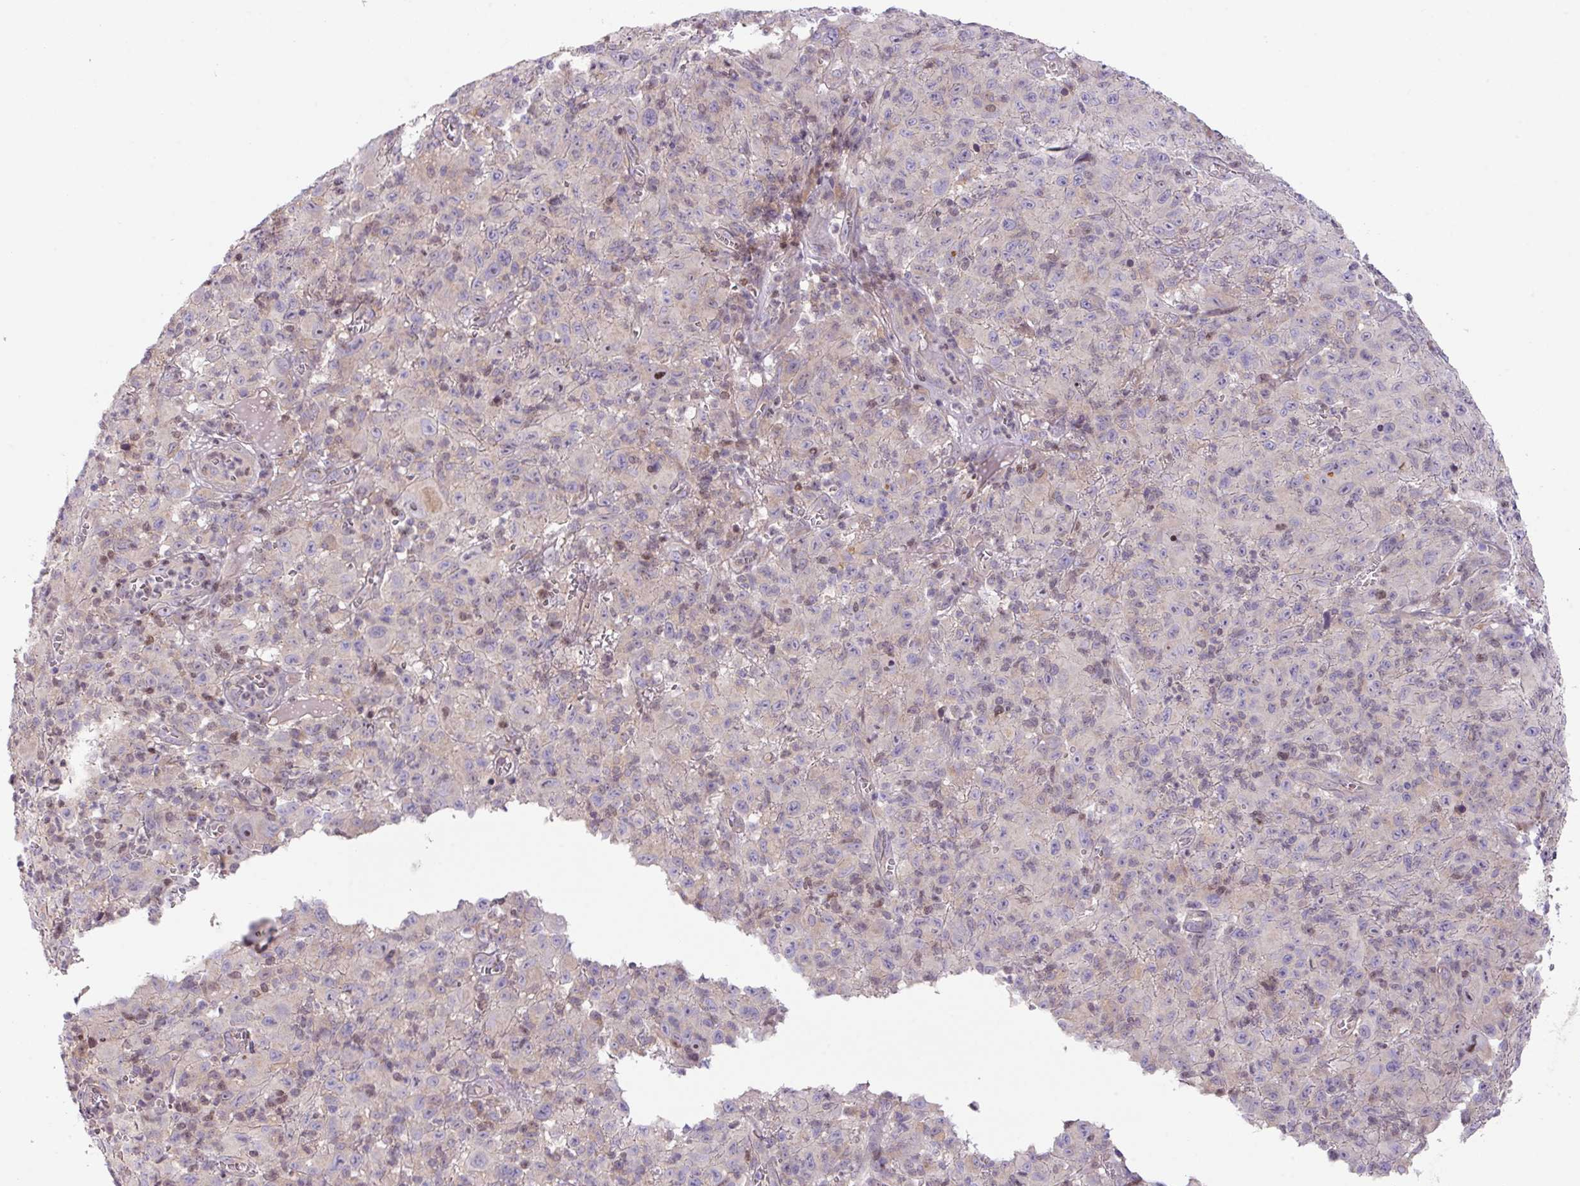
{"staining": {"intensity": "negative", "quantity": "none", "location": "none"}, "tissue": "melanoma", "cell_type": "Tumor cells", "image_type": "cancer", "snomed": [{"axis": "morphology", "description": "Malignant melanoma, NOS"}, {"axis": "topography", "description": "Skin"}], "caption": "Tumor cells show no significant protein expression in malignant melanoma.", "gene": "ZNF394", "patient": {"sex": "male", "age": 46}}